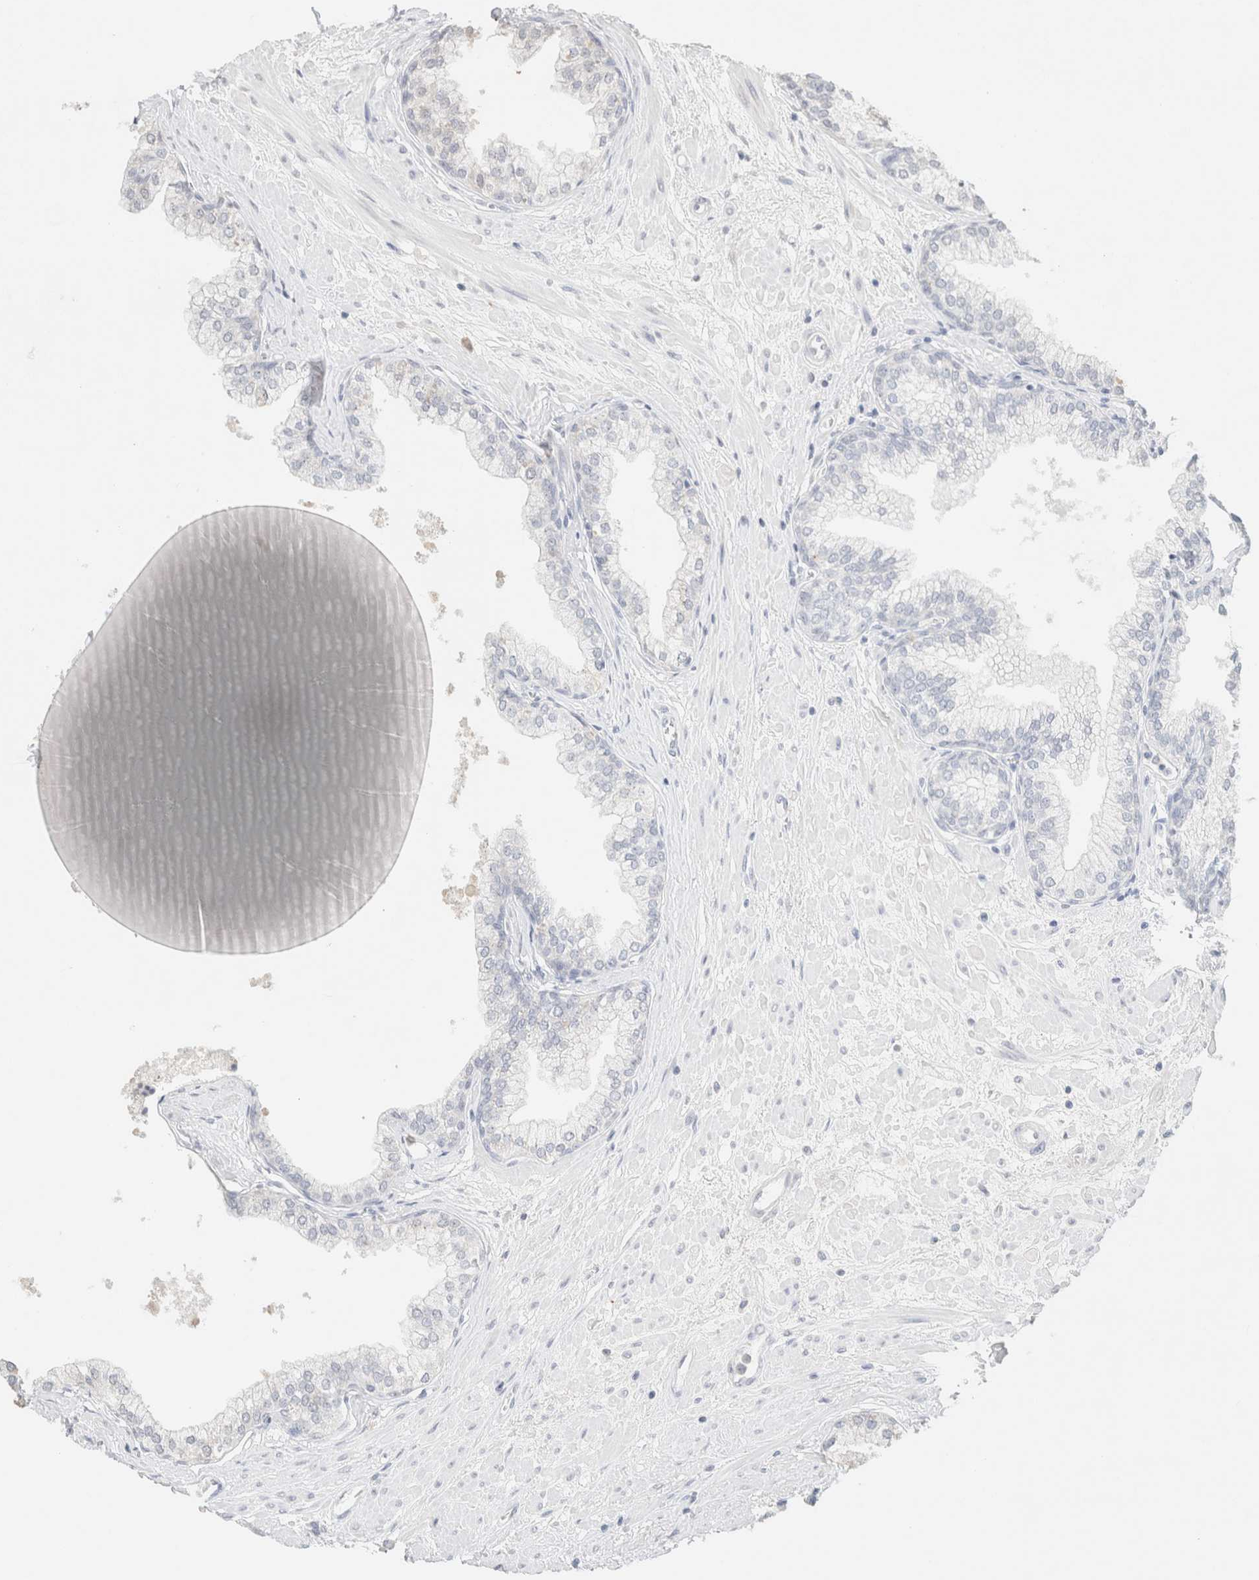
{"staining": {"intensity": "moderate", "quantity": "<25%", "location": "cytoplasmic/membranous"}, "tissue": "prostate", "cell_type": "Glandular cells", "image_type": "normal", "snomed": [{"axis": "morphology", "description": "Normal tissue, NOS"}, {"axis": "morphology", "description": "Urothelial carcinoma, Low grade"}, {"axis": "topography", "description": "Urinary bladder"}, {"axis": "topography", "description": "Prostate"}], "caption": "Protein expression analysis of benign human prostate reveals moderate cytoplasmic/membranous positivity in approximately <25% of glandular cells. The staining was performed using DAB (3,3'-diaminobenzidine) to visualize the protein expression in brown, while the nuclei were stained in blue with hematoxylin (Magnification: 20x).", "gene": "CPA1", "patient": {"sex": "male", "age": 60}}